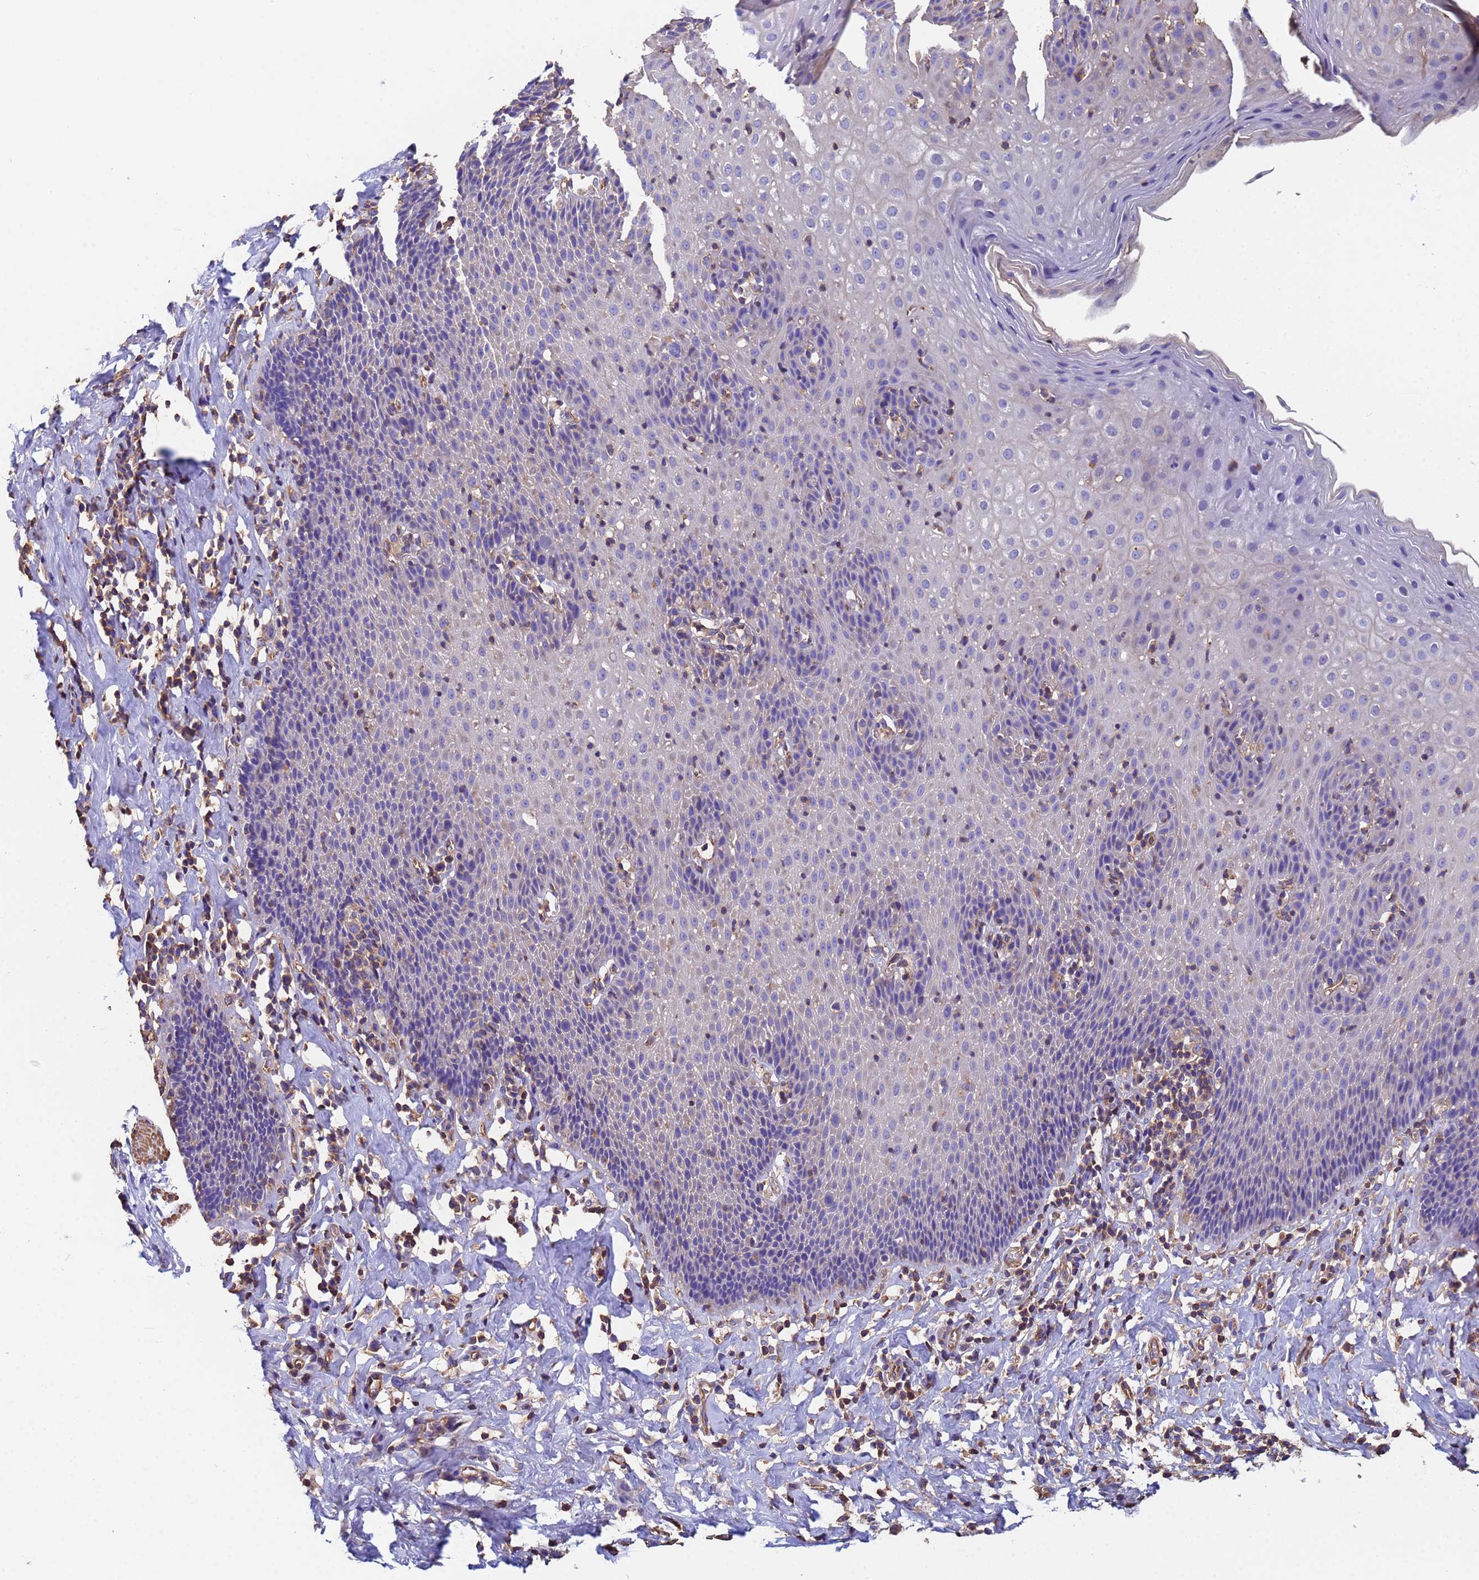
{"staining": {"intensity": "weak", "quantity": "25%-75%", "location": "cytoplasmic/membranous"}, "tissue": "esophagus", "cell_type": "Squamous epithelial cells", "image_type": "normal", "snomed": [{"axis": "morphology", "description": "Normal tissue, NOS"}, {"axis": "topography", "description": "Esophagus"}], "caption": "Esophagus was stained to show a protein in brown. There is low levels of weak cytoplasmic/membranous staining in about 25%-75% of squamous epithelial cells.", "gene": "MYL12A", "patient": {"sex": "female", "age": 61}}